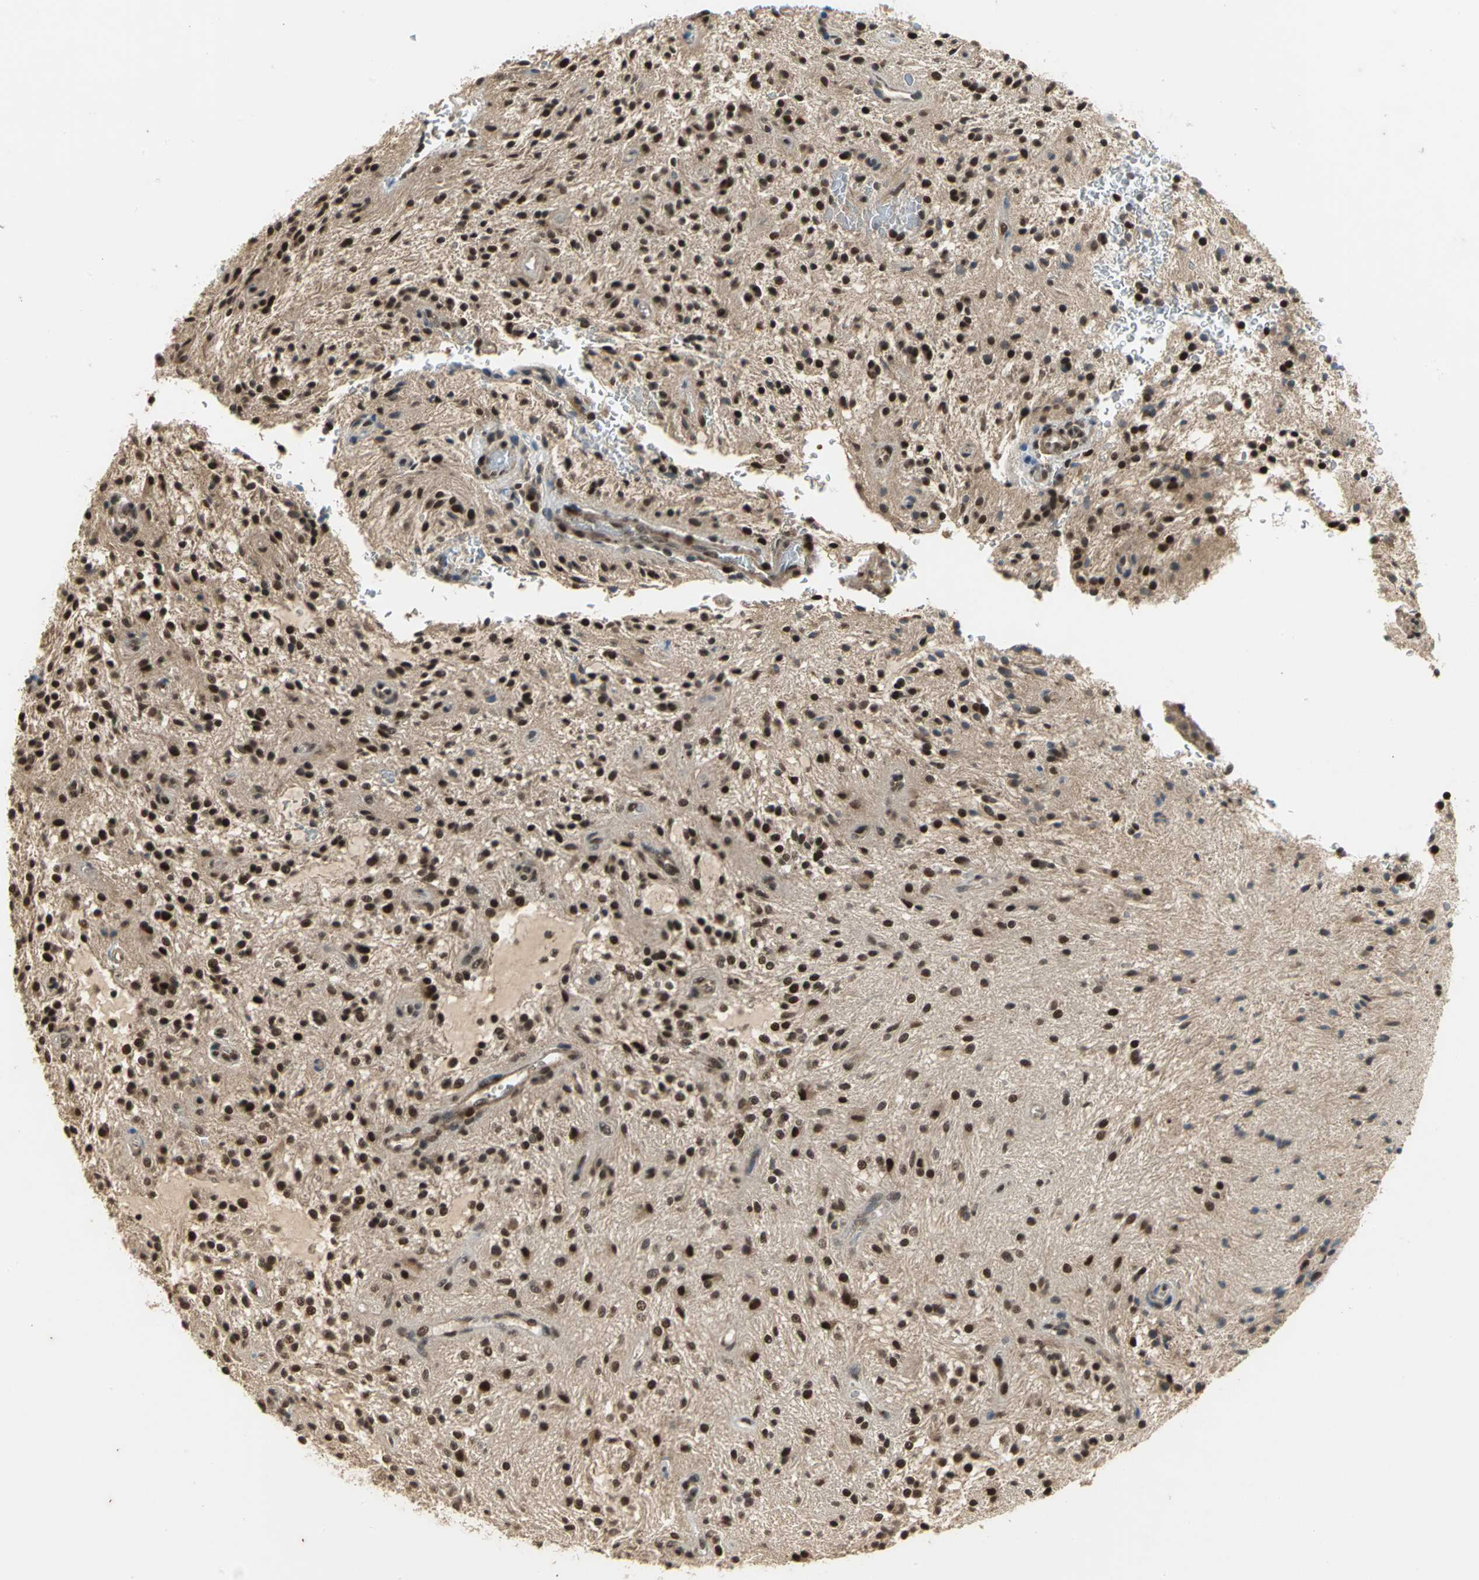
{"staining": {"intensity": "moderate", "quantity": "25%-75%", "location": "nuclear"}, "tissue": "glioma", "cell_type": "Tumor cells", "image_type": "cancer", "snomed": [{"axis": "morphology", "description": "Glioma, malignant, NOS"}, {"axis": "topography", "description": "Cerebellum"}], "caption": "Immunohistochemical staining of human glioma exhibits moderate nuclear protein staining in about 25%-75% of tumor cells.", "gene": "NOTCH3", "patient": {"sex": "female", "age": 10}}